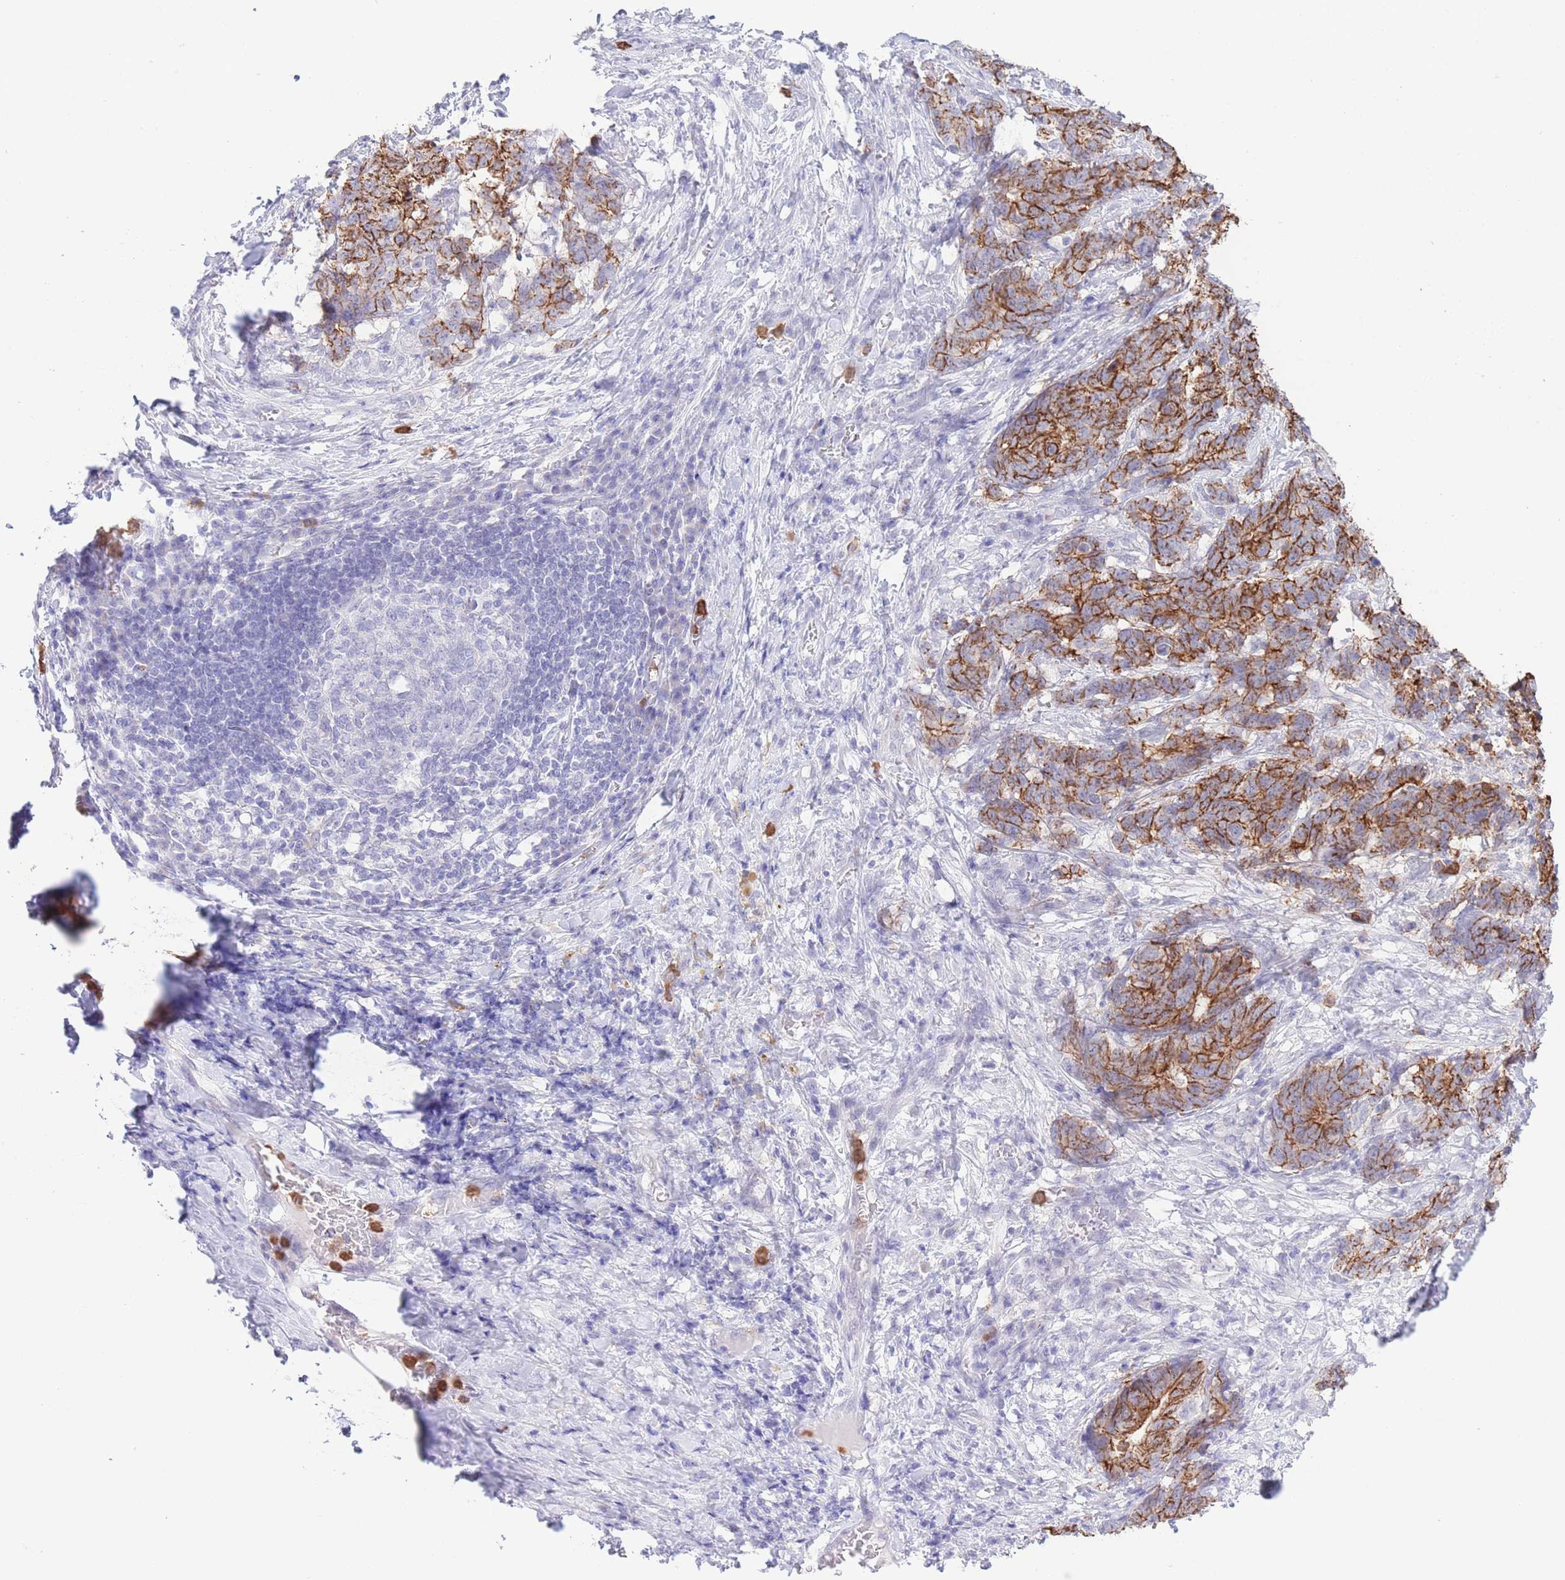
{"staining": {"intensity": "strong", "quantity": ">75%", "location": "cytoplasmic/membranous"}, "tissue": "stomach cancer", "cell_type": "Tumor cells", "image_type": "cancer", "snomed": [{"axis": "morphology", "description": "Normal tissue, NOS"}, {"axis": "morphology", "description": "Adenocarcinoma, NOS"}, {"axis": "topography", "description": "Stomach"}], "caption": "DAB (3,3'-diaminobenzidine) immunohistochemical staining of stomach cancer (adenocarcinoma) reveals strong cytoplasmic/membranous protein positivity in approximately >75% of tumor cells.", "gene": "LCLAT1", "patient": {"sex": "female", "age": 64}}